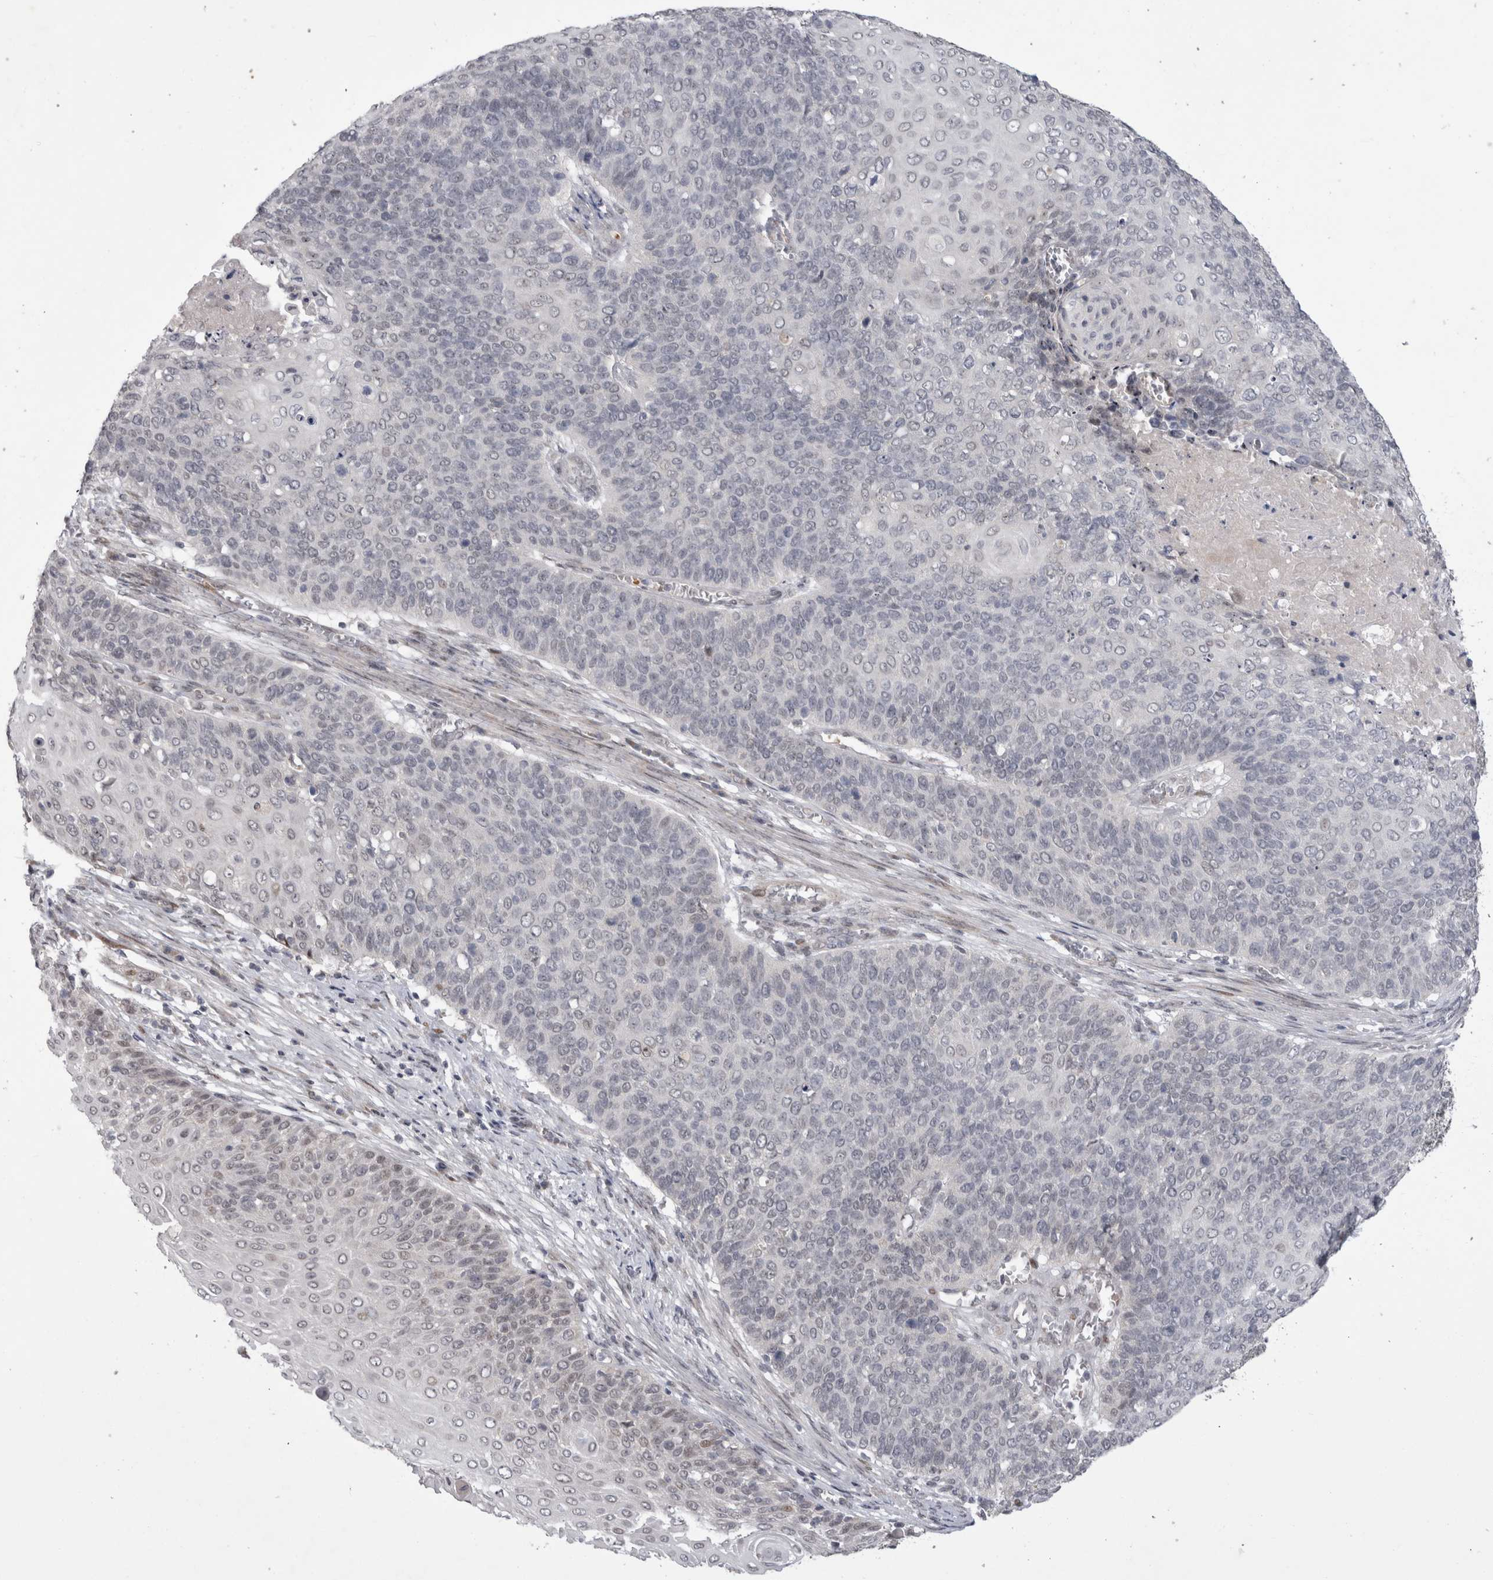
{"staining": {"intensity": "negative", "quantity": "none", "location": "none"}, "tissue": "cervical cancer", "cell_type": "Tumor cells", "image_type": "cancer", "snomed": [{"axis": "morphology", "description": "Squamous cell carcinoma, NOS"}, {"axis": "topography", "description": "Cervix"}], "caption": "DAB (3,3'-diaminobenzidine) immunohistochemical staining of cervical squamous cell carcinoma reveals no significant expression in tumor cells. (Stains: DAB (3,3'-diaminobenzidine) IHC with hematoxylin counter stain, Microscopy: brightfield microscopy at high magnification).", "gene": "IFI44", "patient": {"sex": "female", "age": 39}}